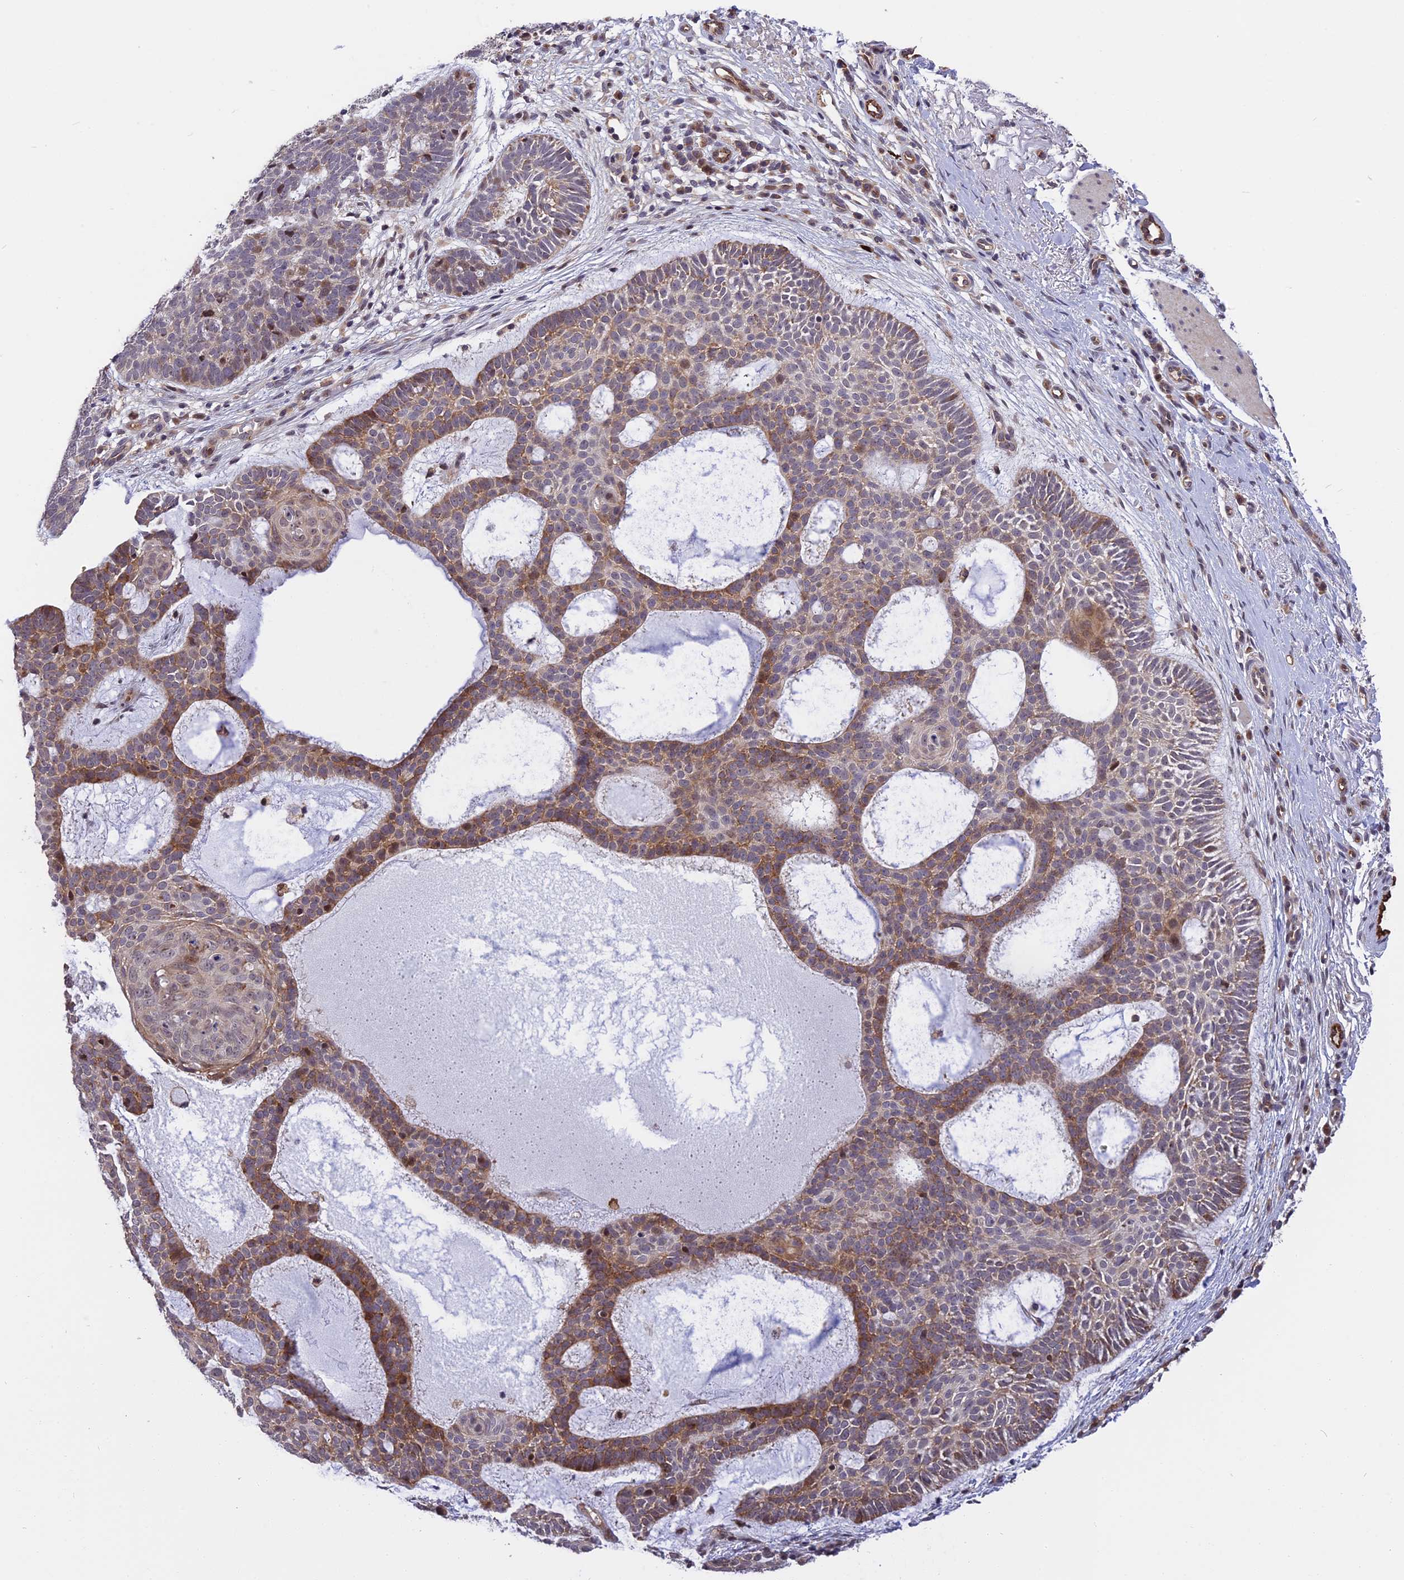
{"staining": {"intensity": "moderate", "quantity": "25%-75%", "location": "cytoplasmic/membranous,nuclear"}, "tissue": "skin cancer", "cell_type": "Tumor cells", "image_type": "cancer", "snomed": [{"axis": "morphology", "description": "Basal cell carcinoma"}, {"axis": "topography", "description": "Skin"}], "caption": "Immunohistochemistry photomicrograph of skin cancer (basal cell carcinoma) stained for a protein (brown), which exhibits medium levels of moderate cytoplasmic/membranous and nuclear expression in approximately 25%-75% of tumor cells.", "gene": "MFSD2A", "patient": {"sex": "male", "age": 85}}